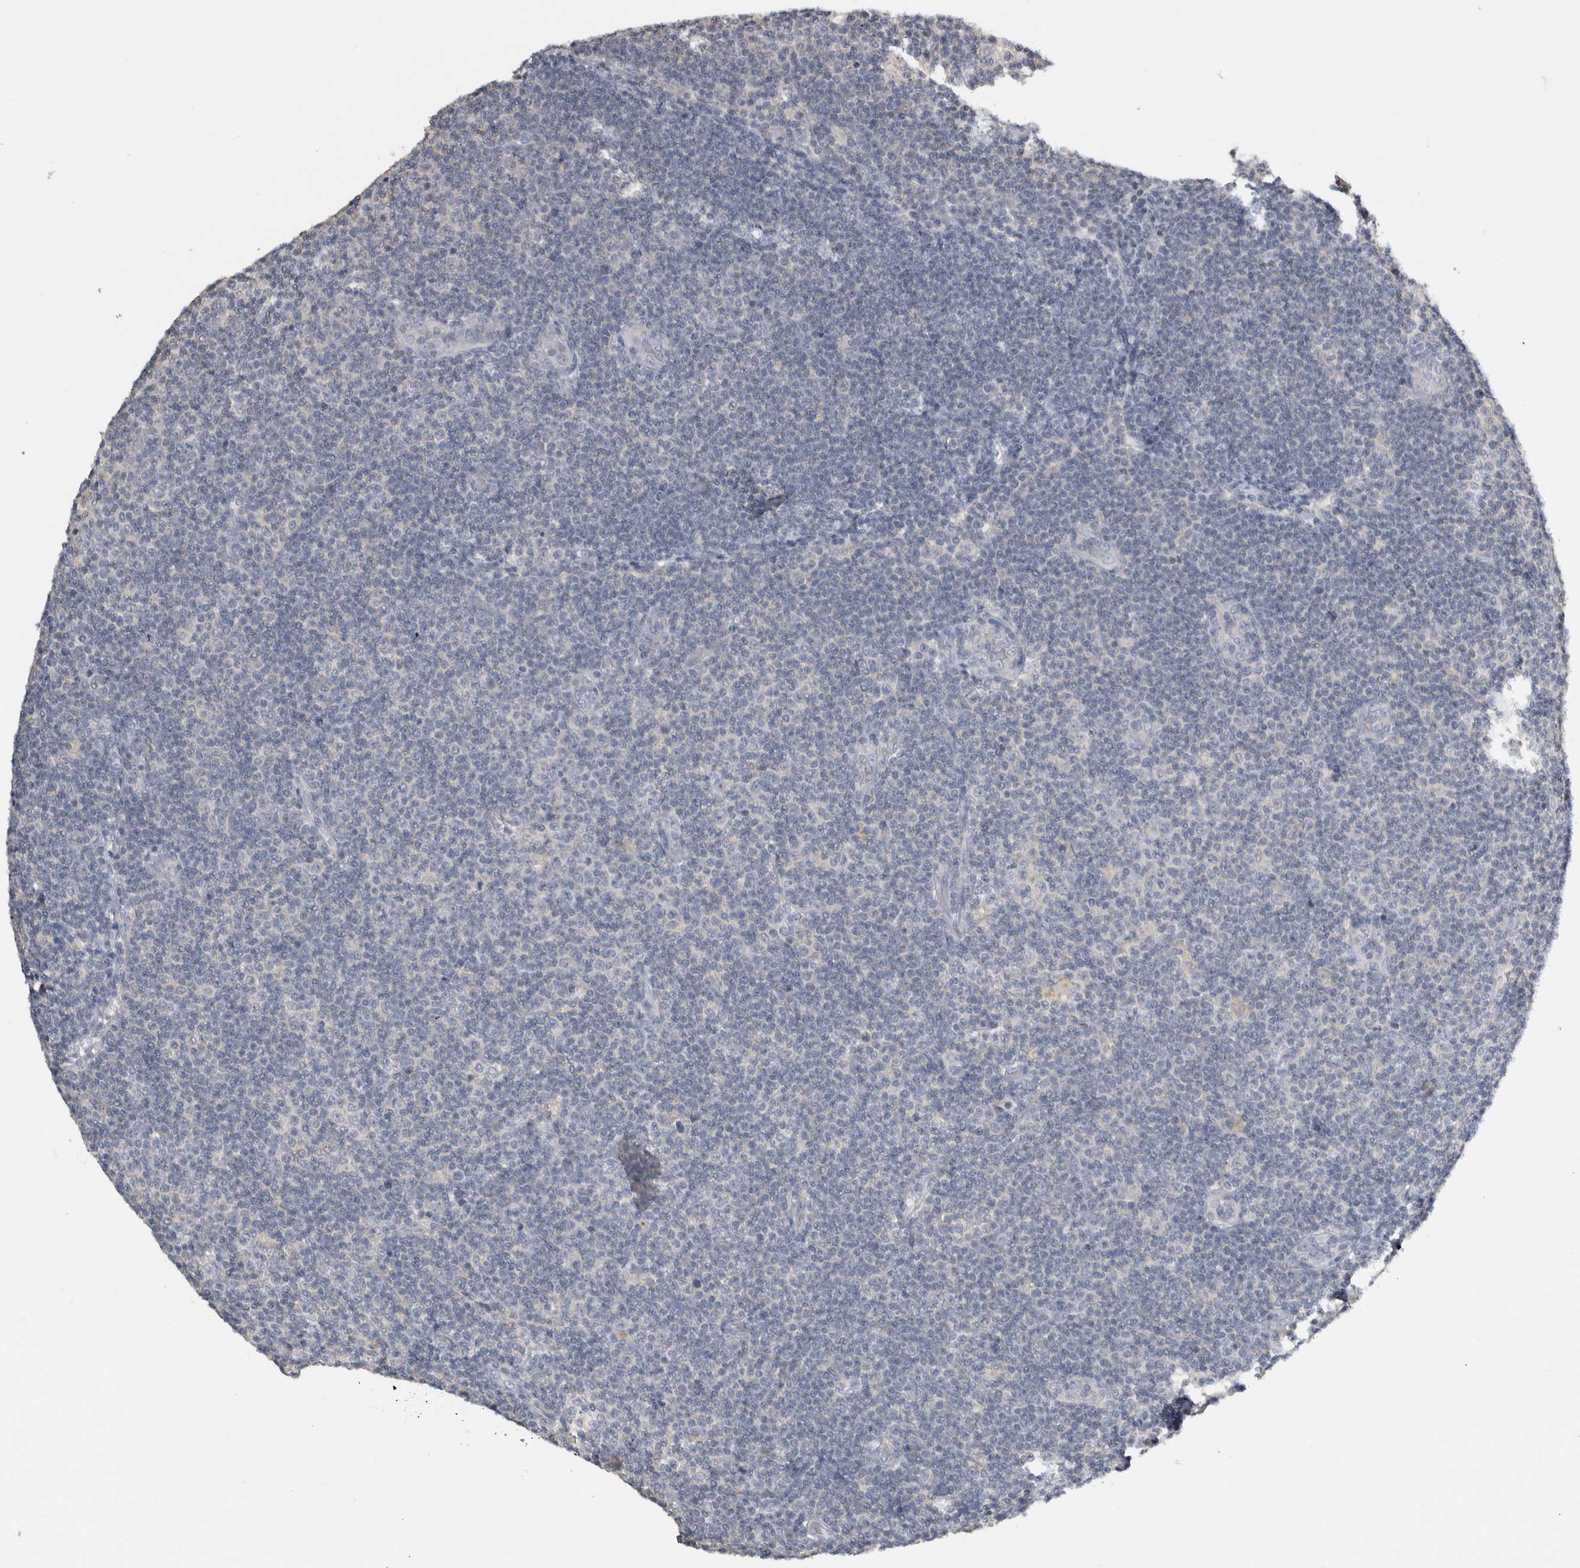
{"staining": {"intensity": "negative", "quantity": "none", "location": "none"}, "tissue": "lymphoma", "cell_type": "Tumor cells", "image_type": "cancer", "snomed": [{"axis": "morphology", "description": "Malignant lymphoma, non-Hodgkin's type, Low grade"}, {"axis": "topography", "description": "Lymph node"}], "caption": "This is a histopathology image of immunohistochemistry staining of lymphoma, which shows no positivity in tumor cells.", "gene": "EIF3H", "patient": {"sex": "male", "age": 83}}